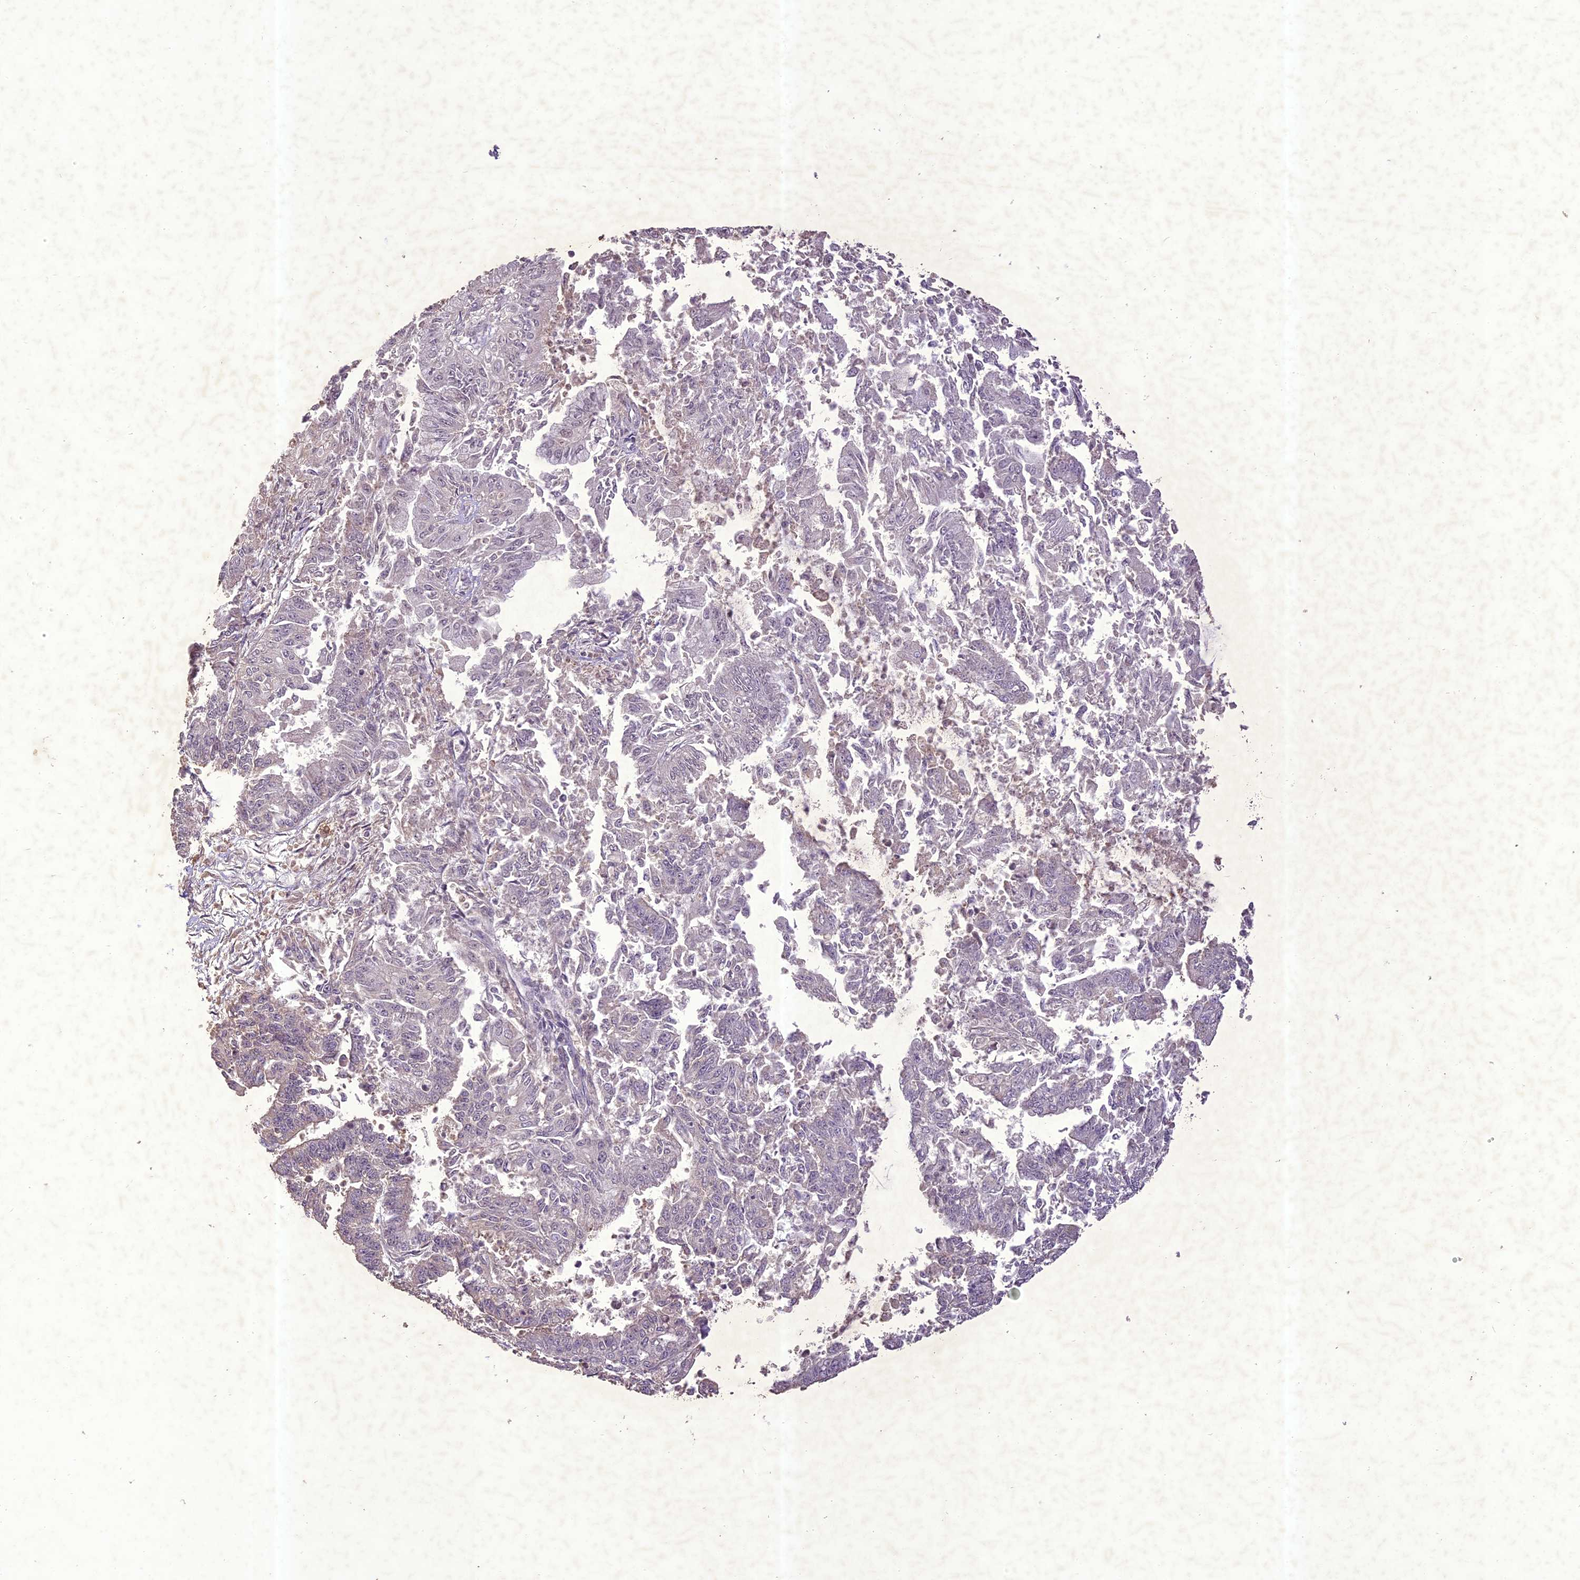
{"staining": {"intensity": "negative", "quantity": "none", "location": "none"}, "tissue": "endometrial cancer", "cell_type": "Tumor cells", "image_type": "cancer", "snomed": [{"axis": "morphology", "description": "Adenocarcinoma, NOS"}, {"axis": "topography", "description": "Endometrium"}], "caption": "Tumor cells show no significant protein staining in endometrial cancer.", "gene": "TIGD7", "patient": {"sex": "female", "age": 73}}